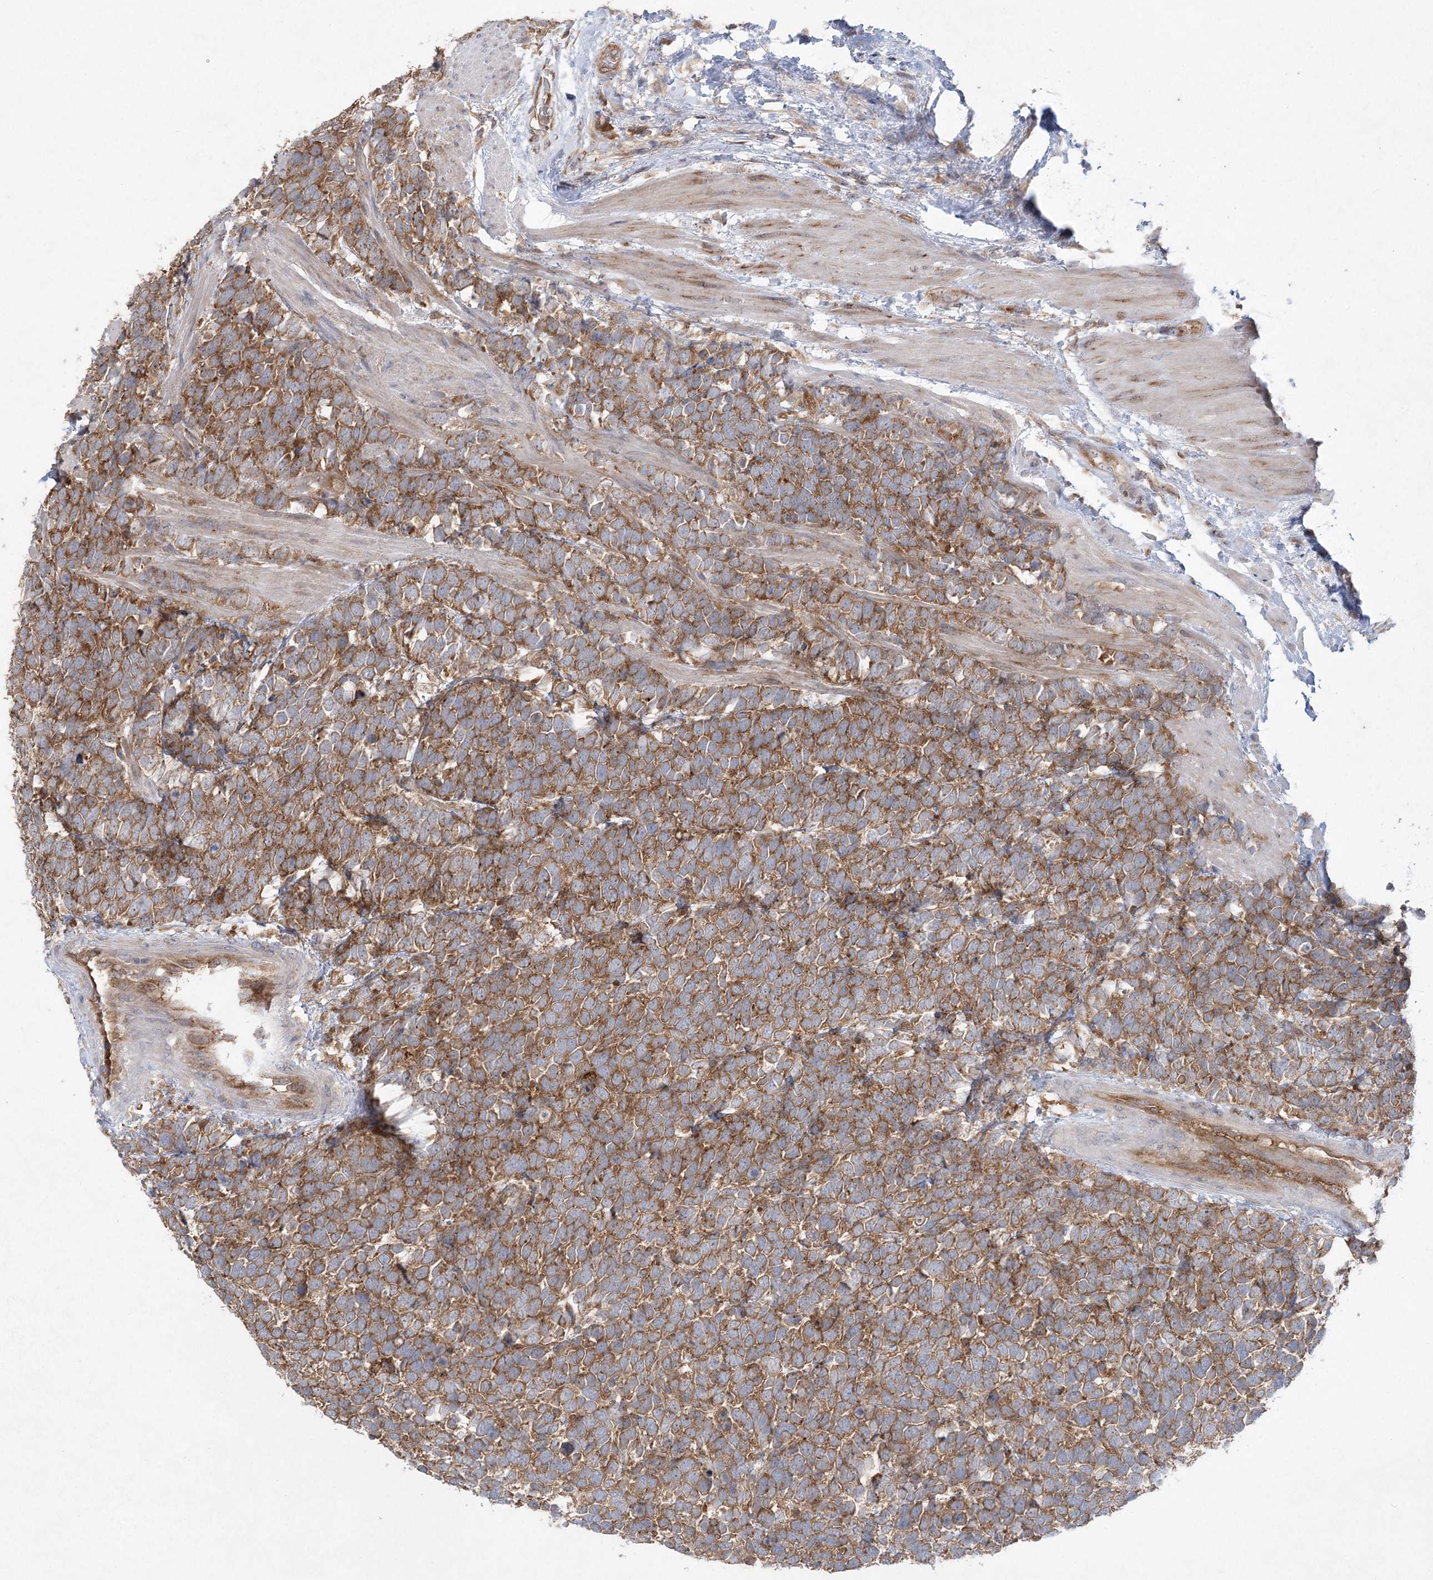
{"staining": {"intensity": "moderate", "quantity": ">75%", "location": "cytoplasmic/membranous"}, "tissue": "urothelial cancer", "cell_type": "Tumor cells", "image_type": "cancer", "snomed": [{"axis": "morphology", "description": "Urothelial carcinoma, High grade"}, {"axis": "topography", "description": "Urinary bladder"}], "caption": "High-grade urothelial carcinoma stained for a protein shows moderate cytoplasmic/membranous positivity in tumor cells.", "gene": "EIF3A", "patient": {"sex": "female", "age": 82}}